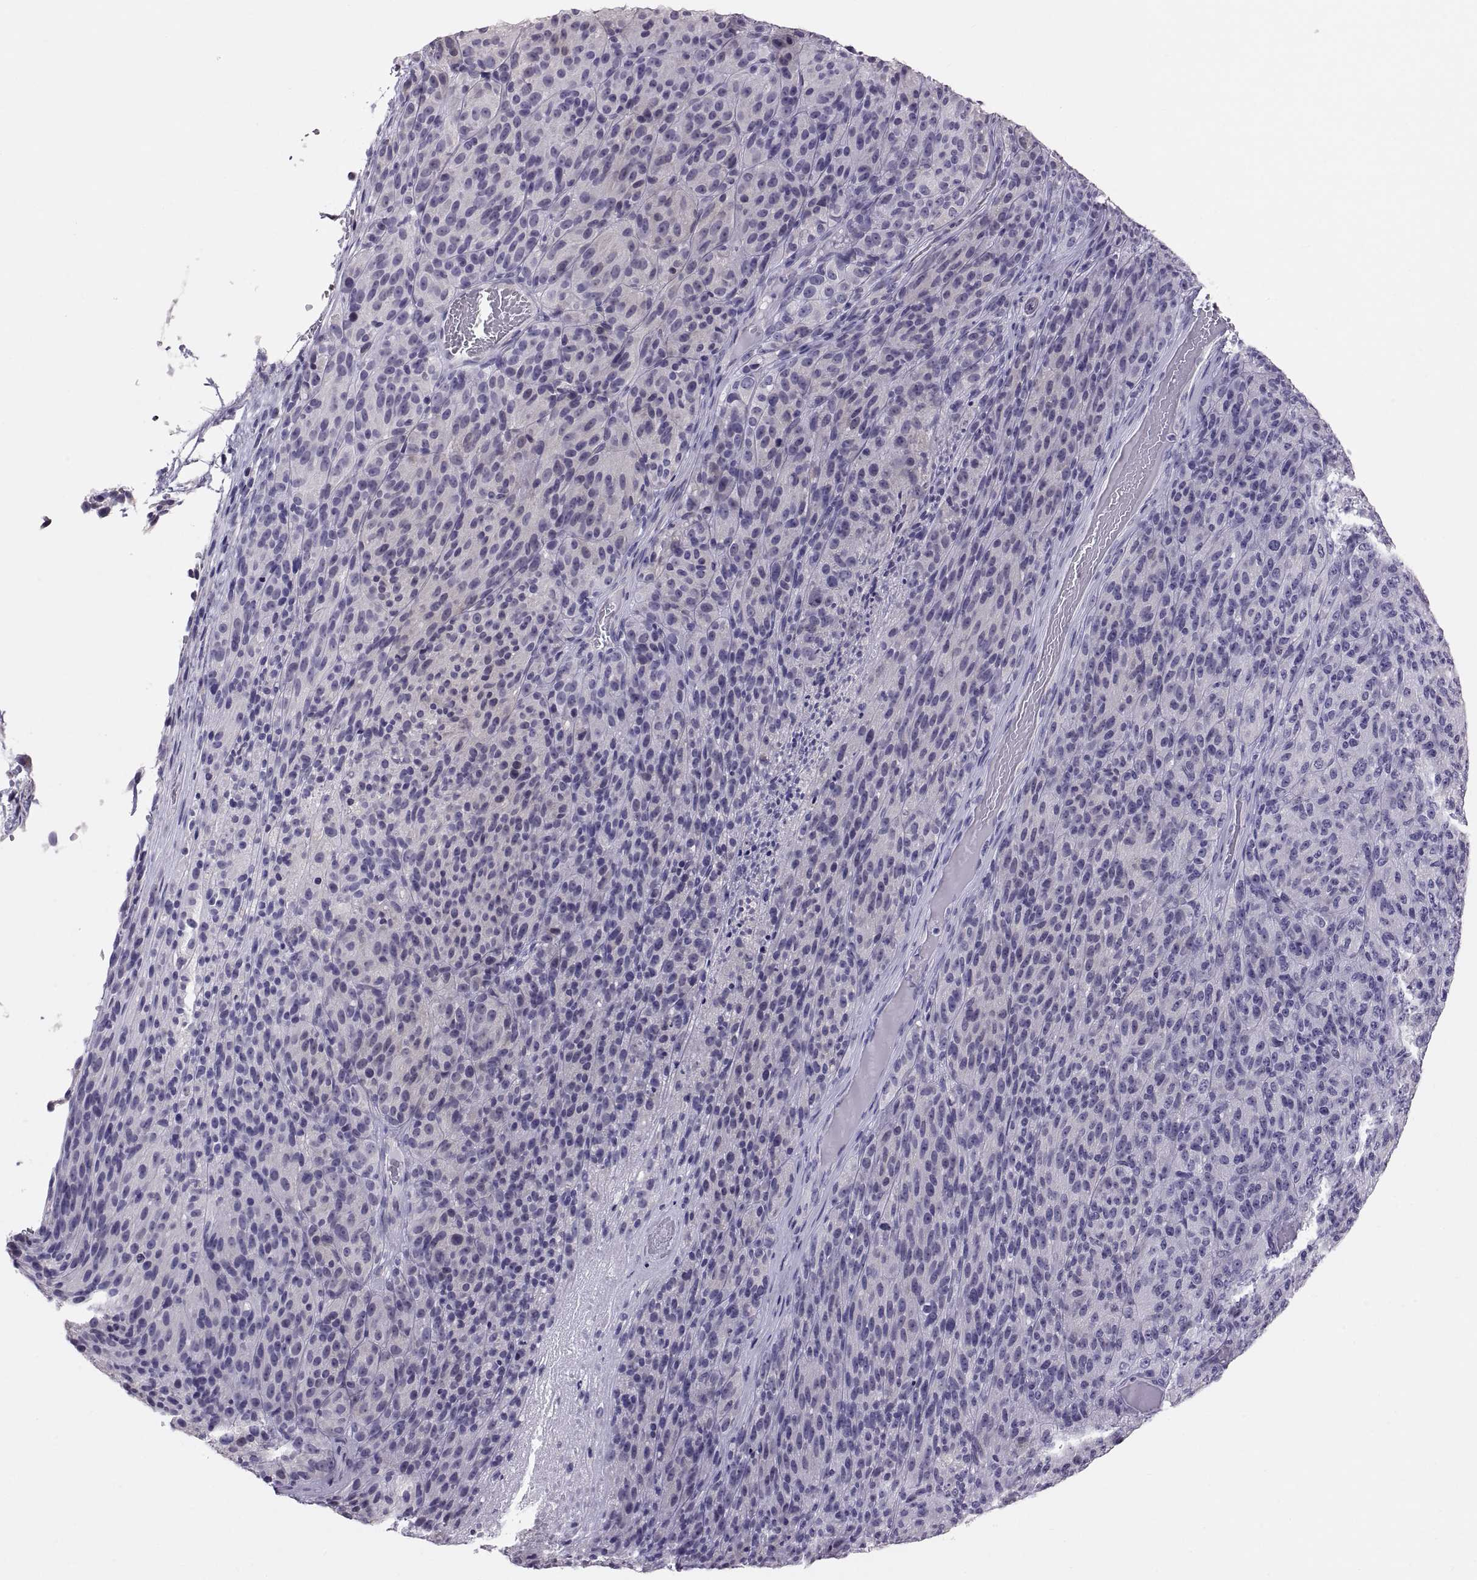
{"staining": {"intensity": "negative", "quantity": "none", "location": "none"}, "tissue": "melanoma", "cell_type": "Tumor cells", "image_type": "cancer", "snomed": [{"axis": "morphology", "description": "Malignant melanoma, Metastatic site"}, {"axis": "topography", "description": "Brain"}], "caption": "Malignant melanoma (metastatic site) was stained to show a protein in brown. There is no significant expression in tumor cells.", "gene": "FAM170A", "patient": {"sex": "female", "age": 56}}